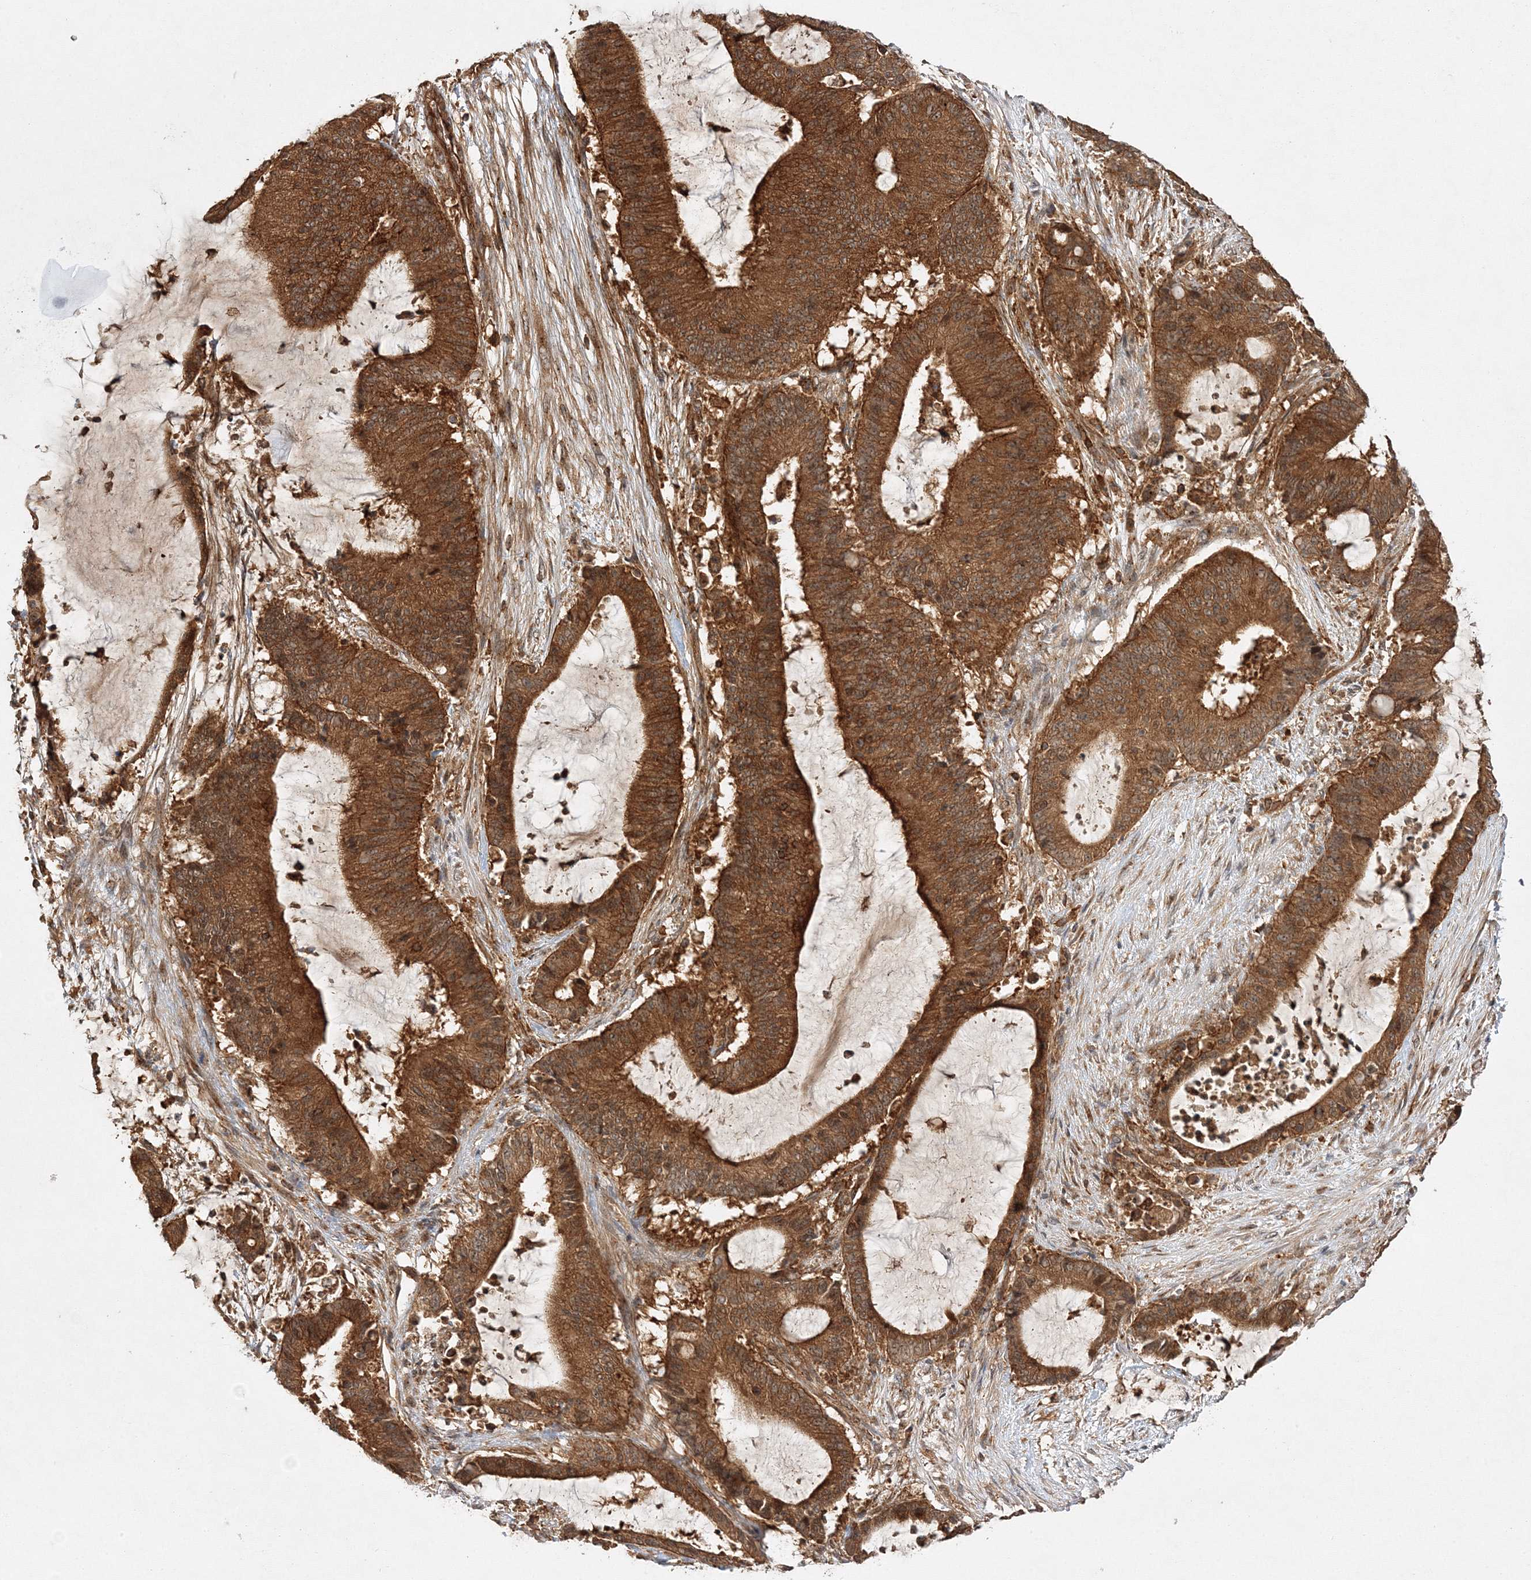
{"staining": {"intensity": "strong", "quantity": ">75%", "location": "cytoplasmic/membranous"}, "tissue": "liver cancer", "cell_type": "Tumor cells", "image_type": "cancer", "snomed": [{"axis": "morphology", "description": "Normal tissue, NOS"}, {"axis": "morphology", "description": "Cholangiocarcinoma"}, {"axis": "topography", "description": "Liver"}, {"axis": "topography", "description": "Peripheral nerve tissue"}], "caption": "Immunohistochemical staining of human liver cholangiocarcinoma displays high levels of strong cytoplasmic/membranous staining in approximately >75% of tumor cells. (DAB IHC, brown staining for protein, blue staining for nuclei).", "gene": "WDR37", "patient": {"sex": "female", "age": 73}}